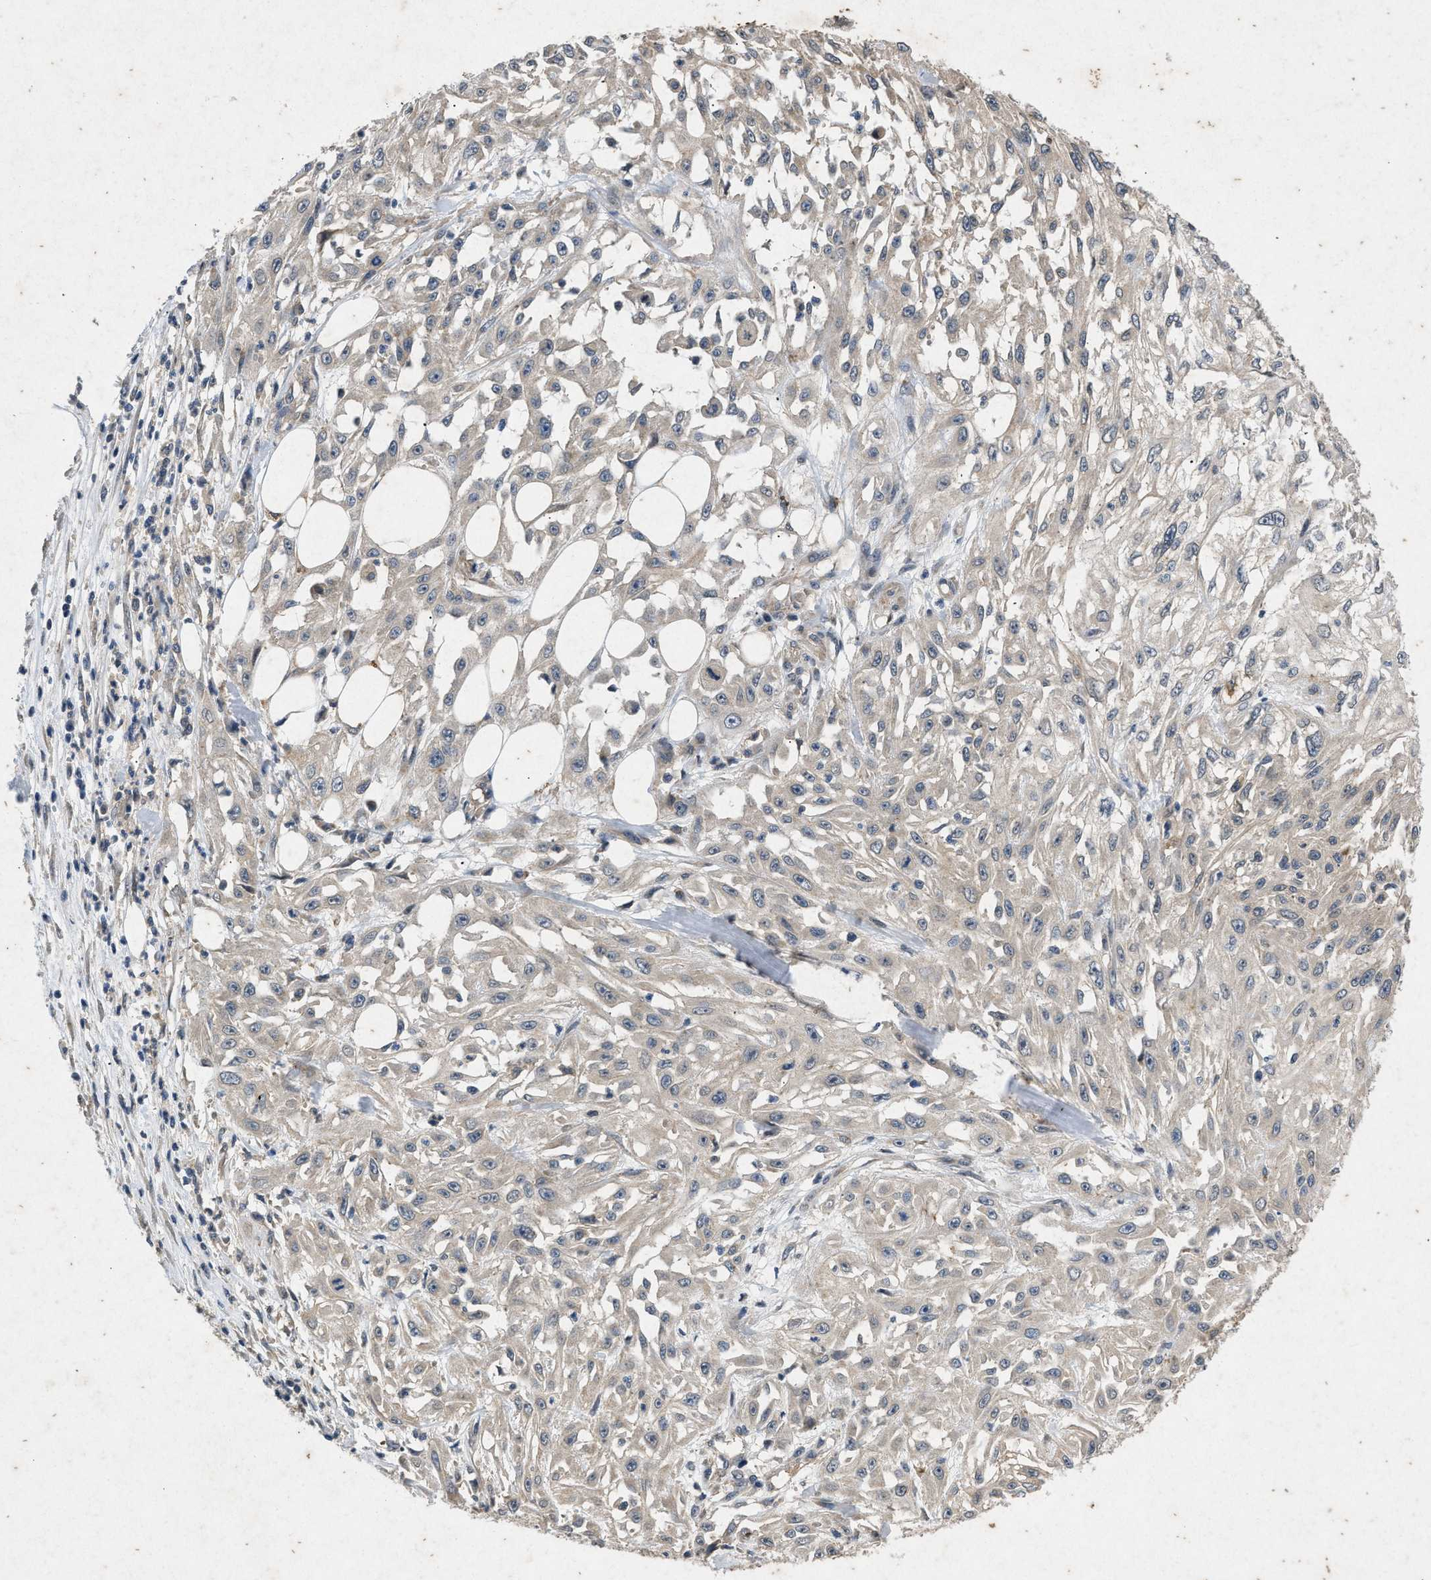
{"staining": {"intensity": "negative", "quantity": "none", "location": "none"}, "tissue": "skin cancer", "cell_type": "Tumor cells", "image_type": "cancer", "snomed": [{"axis": "morphology", "description": "Squamous cell carcinoma, NOS"}, {"axis": "morphology", "description": "Squamous cell carcinoma, metastatic, NOS"}, {"axis": "topography", "description": "Skin"}, {"axis": "topography", "description": "Lymph node"}], "caption": "The photomicrograph reveals no staining of tumor cells in squamous cell carcinoma (skin).", "gene": "PRKG2", "patient": {"sex": "male", "age": 75}}